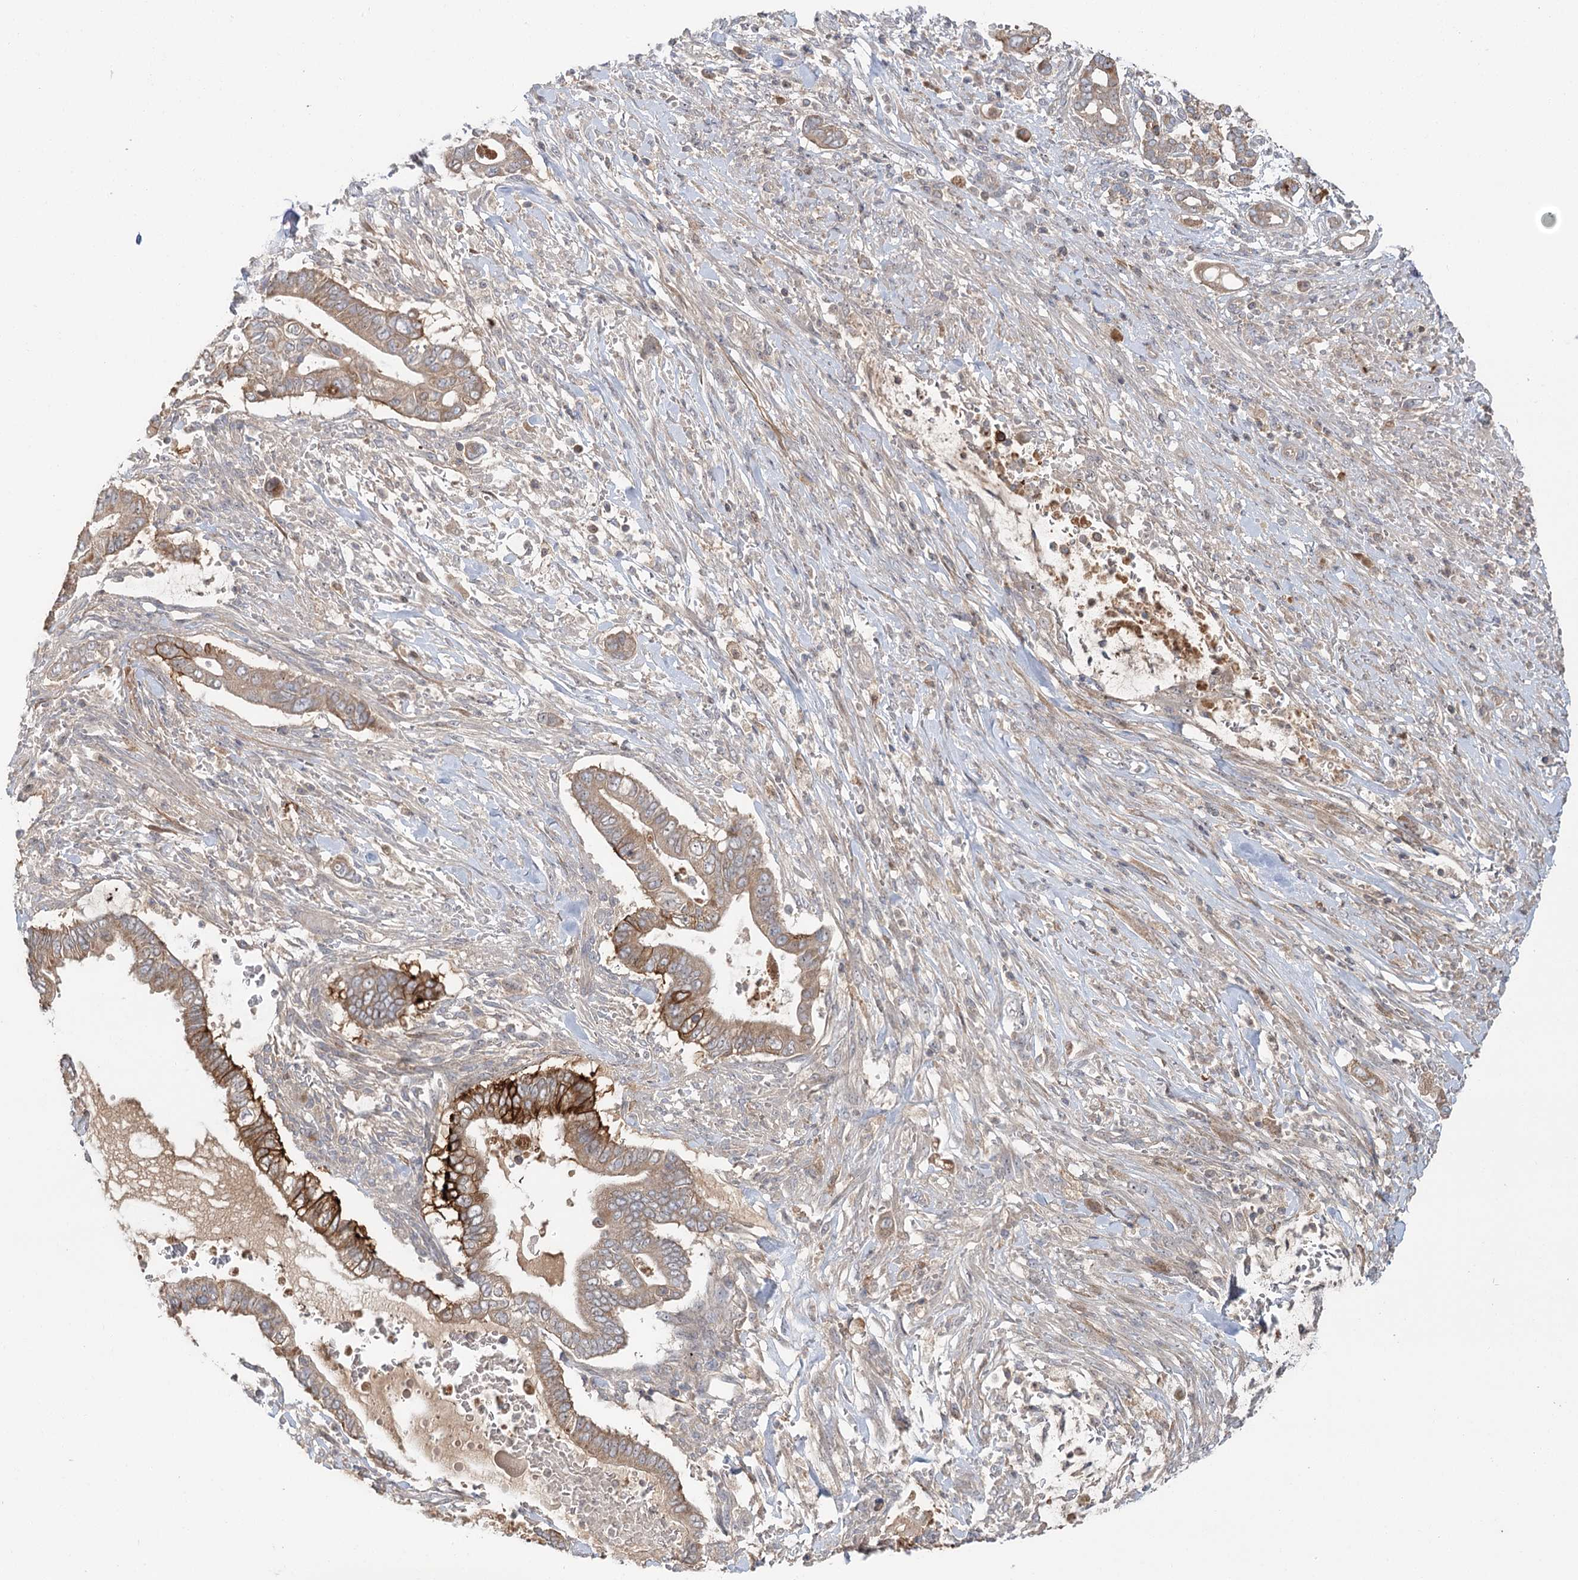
{"staining": {"intensity": "moderate", "quantity": ">75%", "location": "cytoplasmic/membranous"}, "tissue": "pancreatic cancer", "cell_type": "Tumor cells", "image_type": "cancer", "snomed": [{"axis": "morphology", "description": "Adenocarcinoma, NOS"}, {"axis": "topography", "description": "Pancreas"}], "caption": "This histopathology image shows IHC staining of human pancreatic adenocarcinoma, with medium moderate cytoplasmic/membranous expression in approximately >75% of tumor cells.", "gene": "RAPGEF6", "patient": {"sex": "male", "age": 68}}